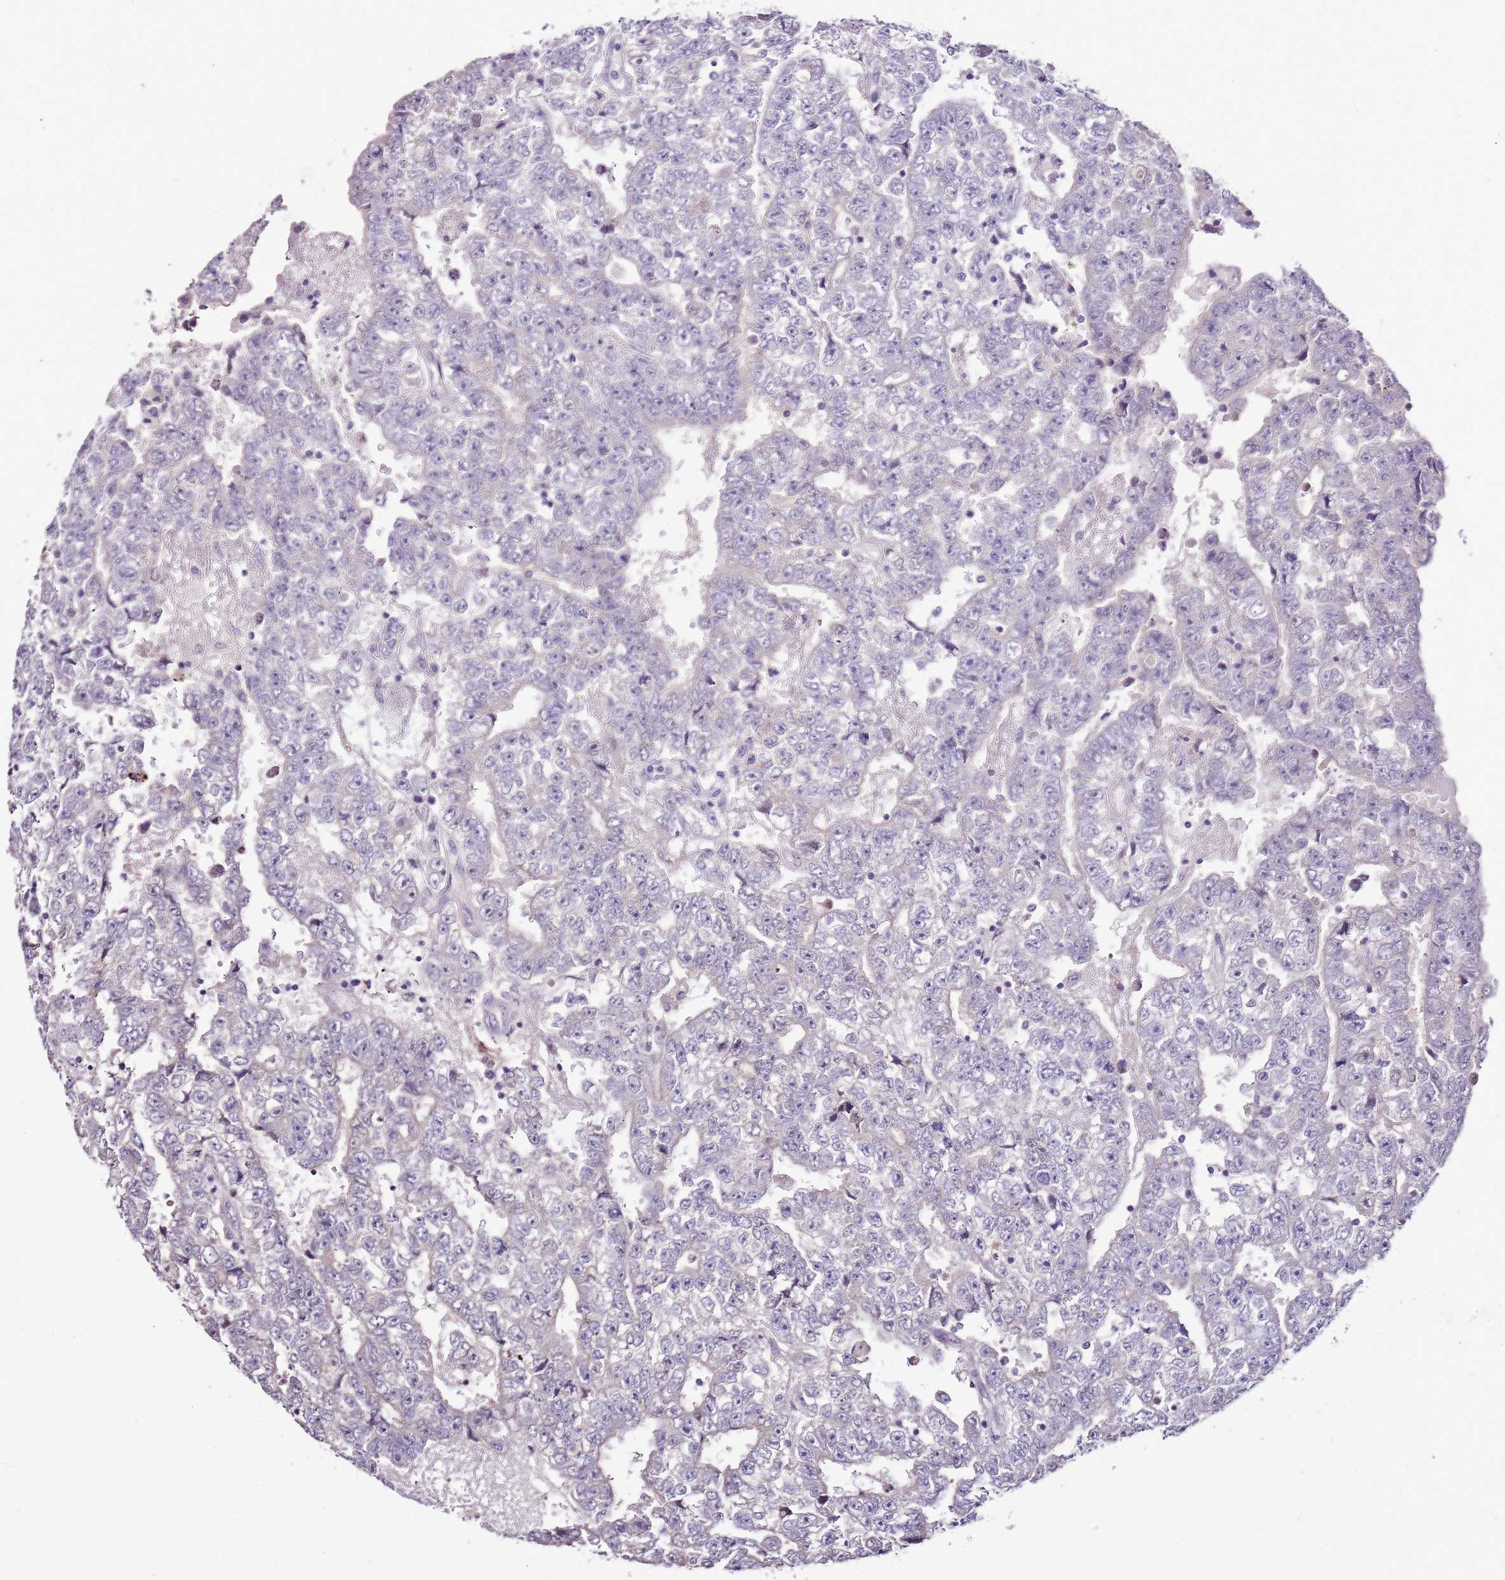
{"staining": {"intensity": "negative", "quantity": "none", "location": "none"}, "tissue": "testis cancer", "cell_type": "Tumor cells", "image_type": "cancer", "snomed": [{"axis": "morphology", "description": "Carcinoma, Embryonal, NOS"}, {"axis": "topography", "description": "Testis"}], "caption": "Tumor cells show no significant protein positivity in testis embryonal carcinoma.", "gene": "NKX2-3", "patient": {"sex": "male", "age": 25}}